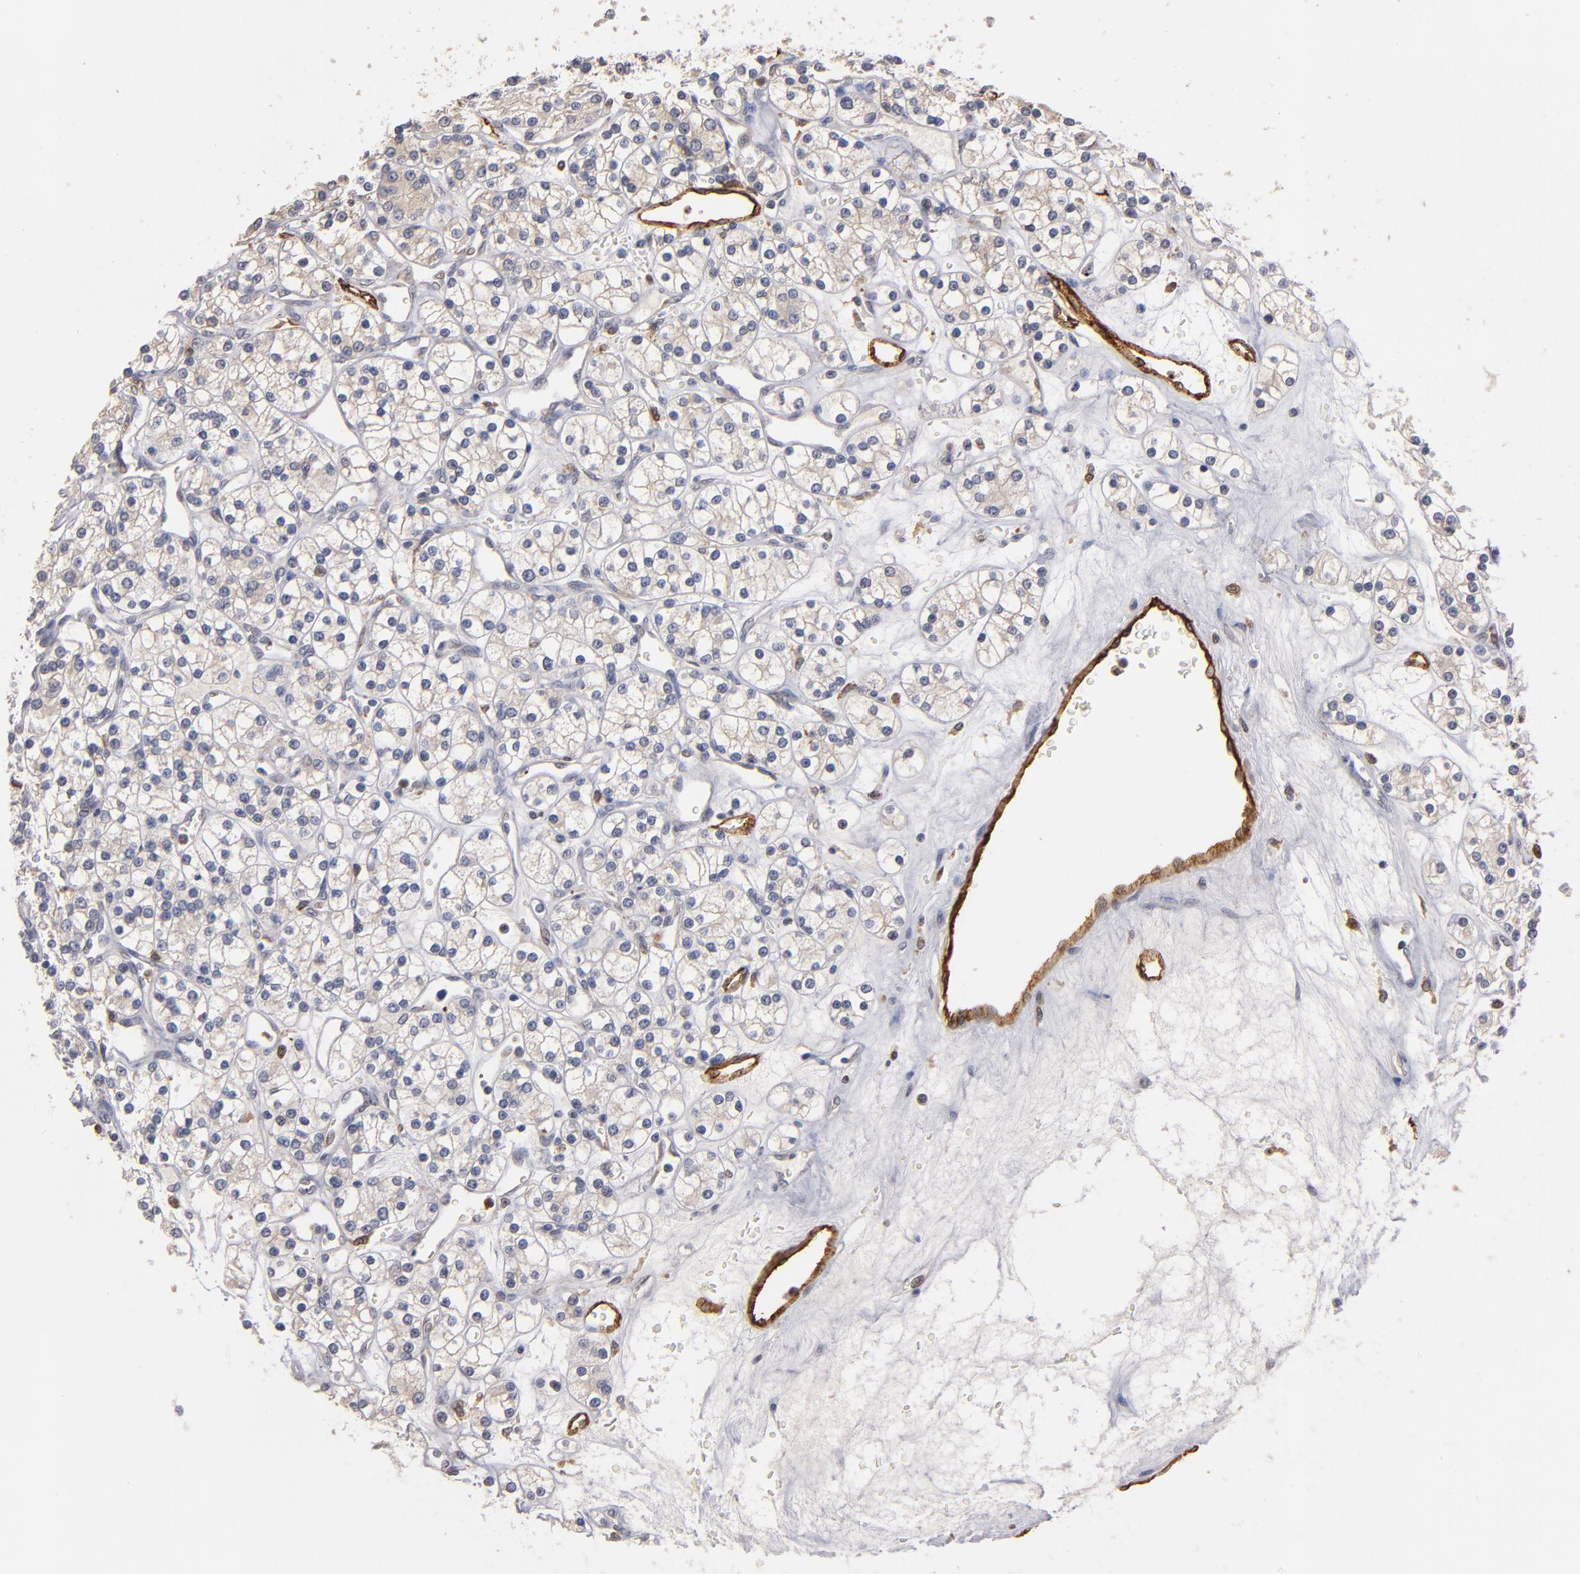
{"staining": {"intensity": "negative", "quantity": "none", "location": "none"}, "tissue": "renal cancer", "cell_type": "Tumor cells", "image_type": "cancer", "snomed": [{"axis": "morphology", "description": "Adenocarcinoma, NOS"}, {"axis": "topography", "description": "Kidney"}], "caption": "The histopathology image demonstrates no significant staining in tumor cells of adenocarcinoma (renal).", "gene": "SELP", "patient": {"sex": "female", "age": 62}}